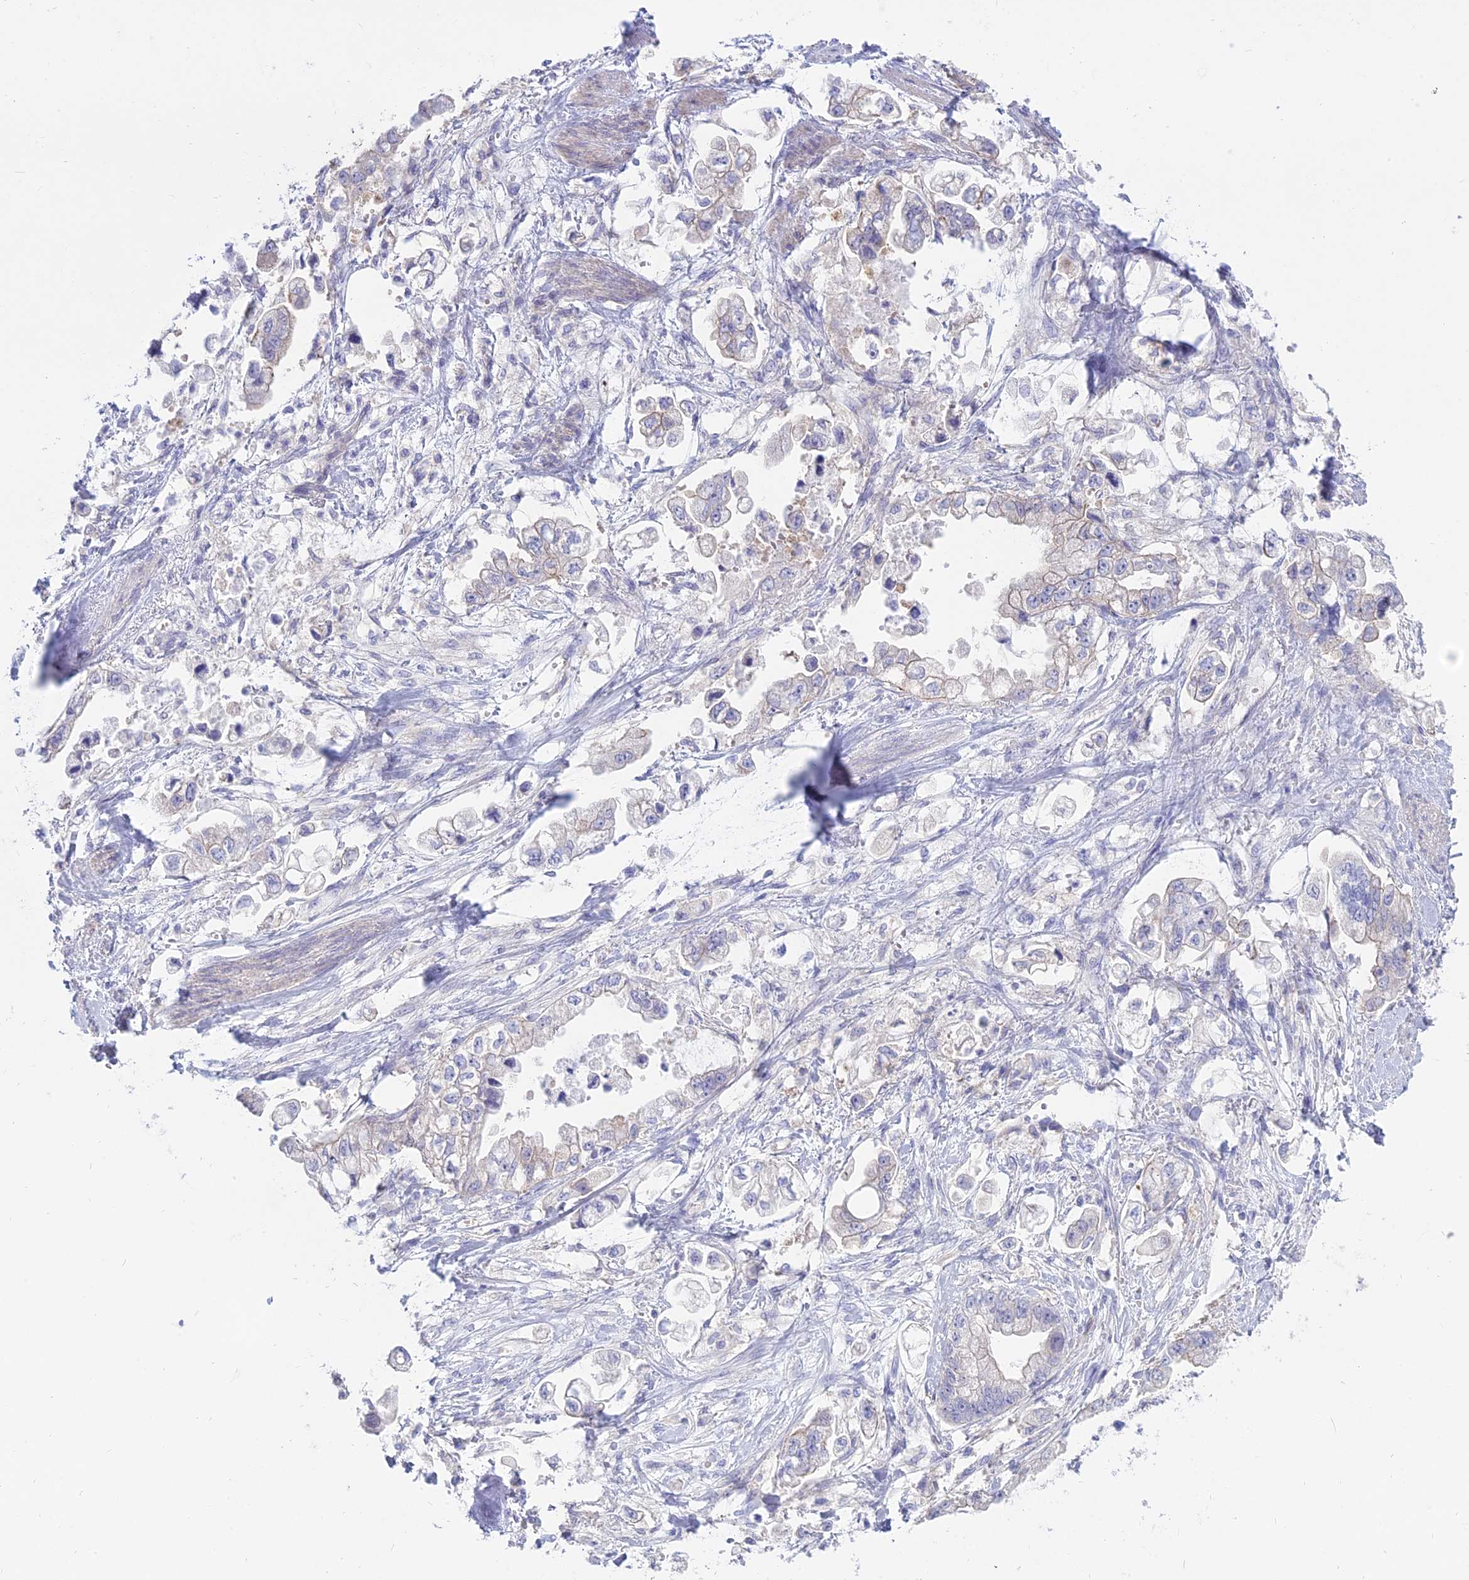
{"staining": {"intensity": "negative", "quantity": "none", "location": "none"}, "tissue": "stomach cancer", "cell_type": "Tumor cells", "image_type": "cancer", "snomed": [{"axis": "morphology", "description": "Adenocarcinoma, NOS"}, {"axis": "topography", "description": "Stomach"}], "caption": "DAB (3,3'-diaminobenzidine) immunohistochemical staining of human stomach cancer displays no significant staining in tumor cells.", "gene": "AHCYL1", "patient": {"sex": "male", "age": 62}}